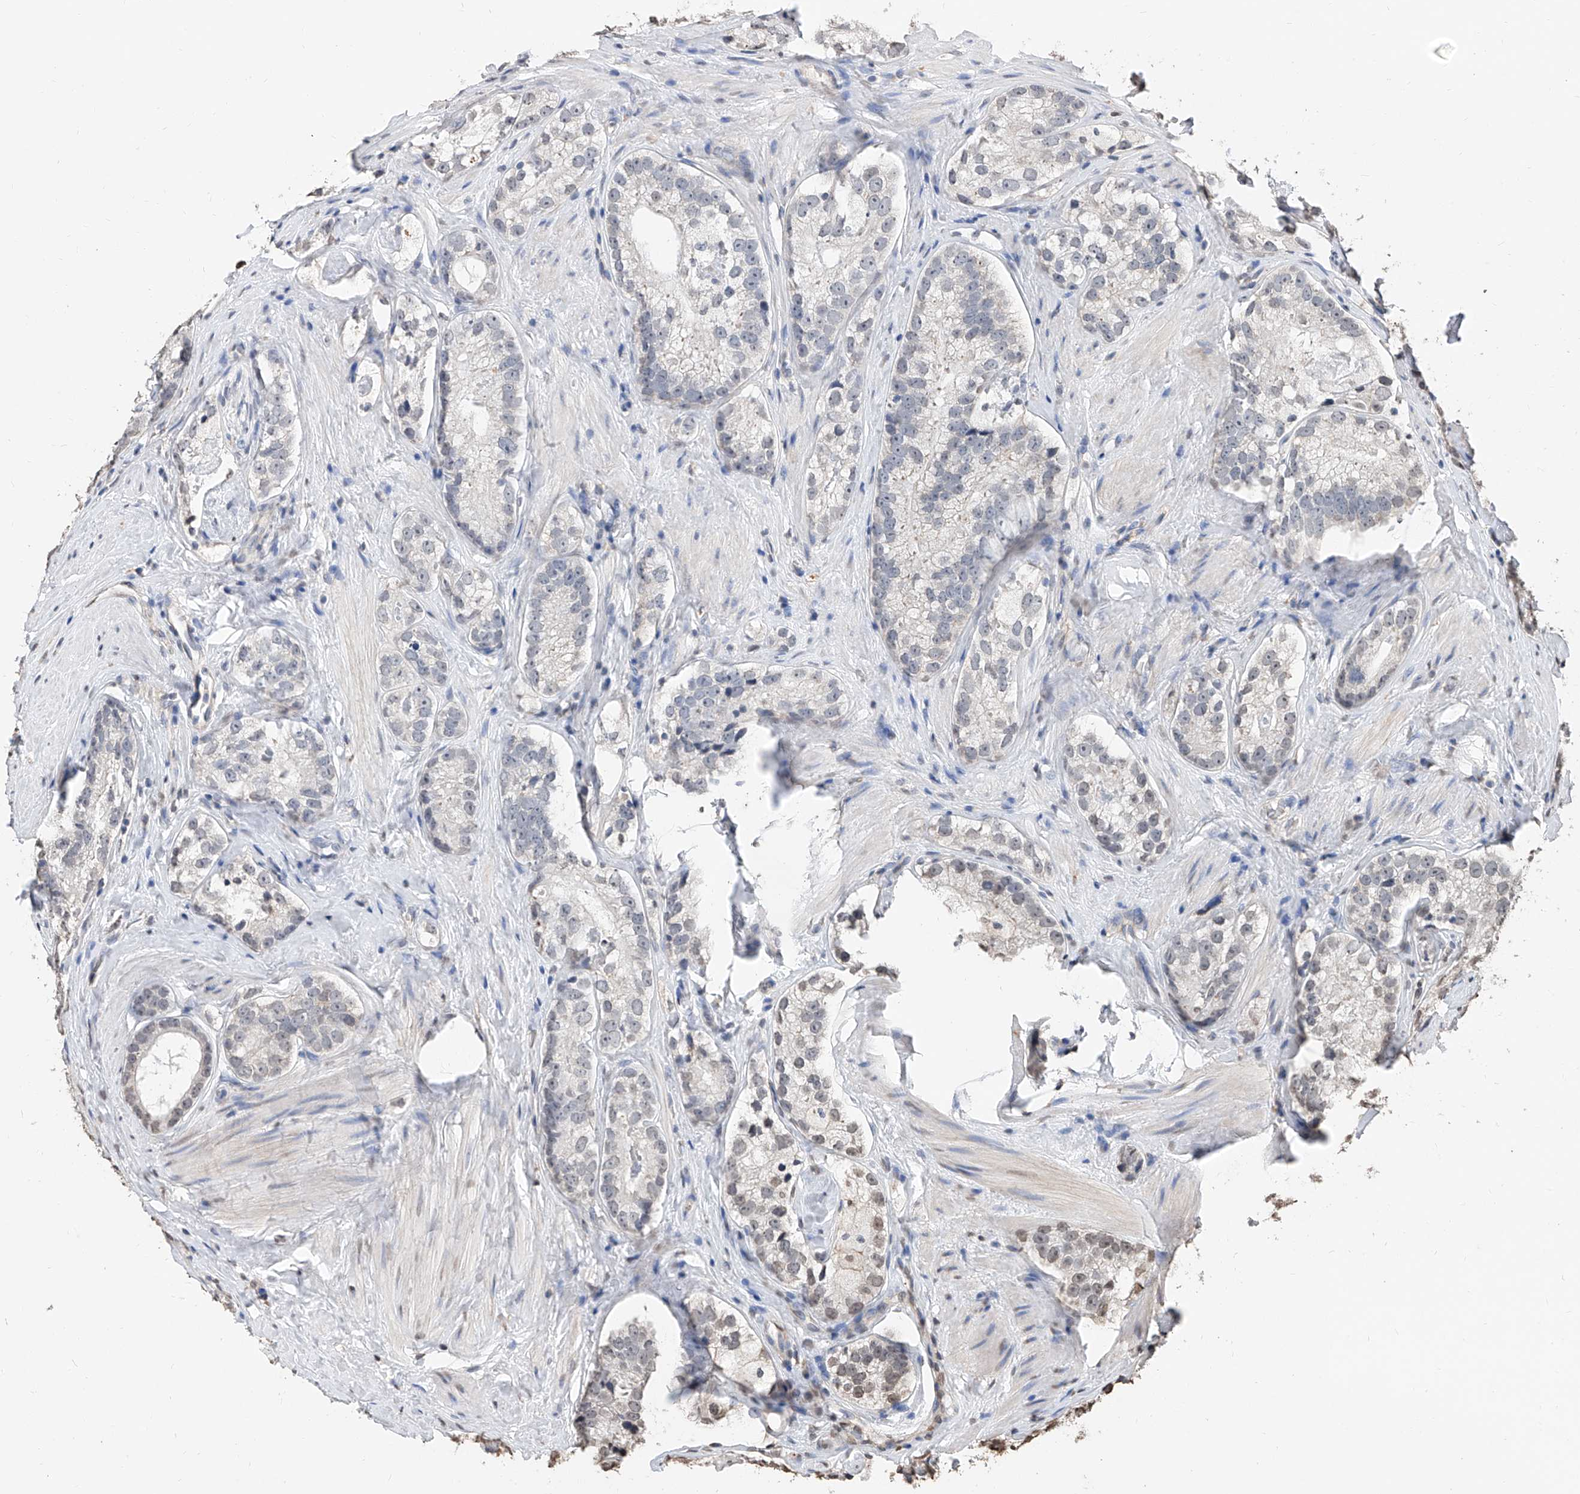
{"staining": {"intensity": "negative", "quantity": "none", "location": "none"}, "tissue": "prostate cancer", "cell_type": "Tumor cells", "image_type": "cancer", "snomed": [{"axis": "morphology", "description": "Adenocarcinoma, High grade"}, {"axis": "topography", "description": "Prostate"}], "caption": "This is an immunohistochemistry (IHC) histopathology image of human prostate adenocarcinoma (high-grade). There is no staining in tumor cells.", "gene": "RP9", "patient": {"sex": "male", "age": 56}}